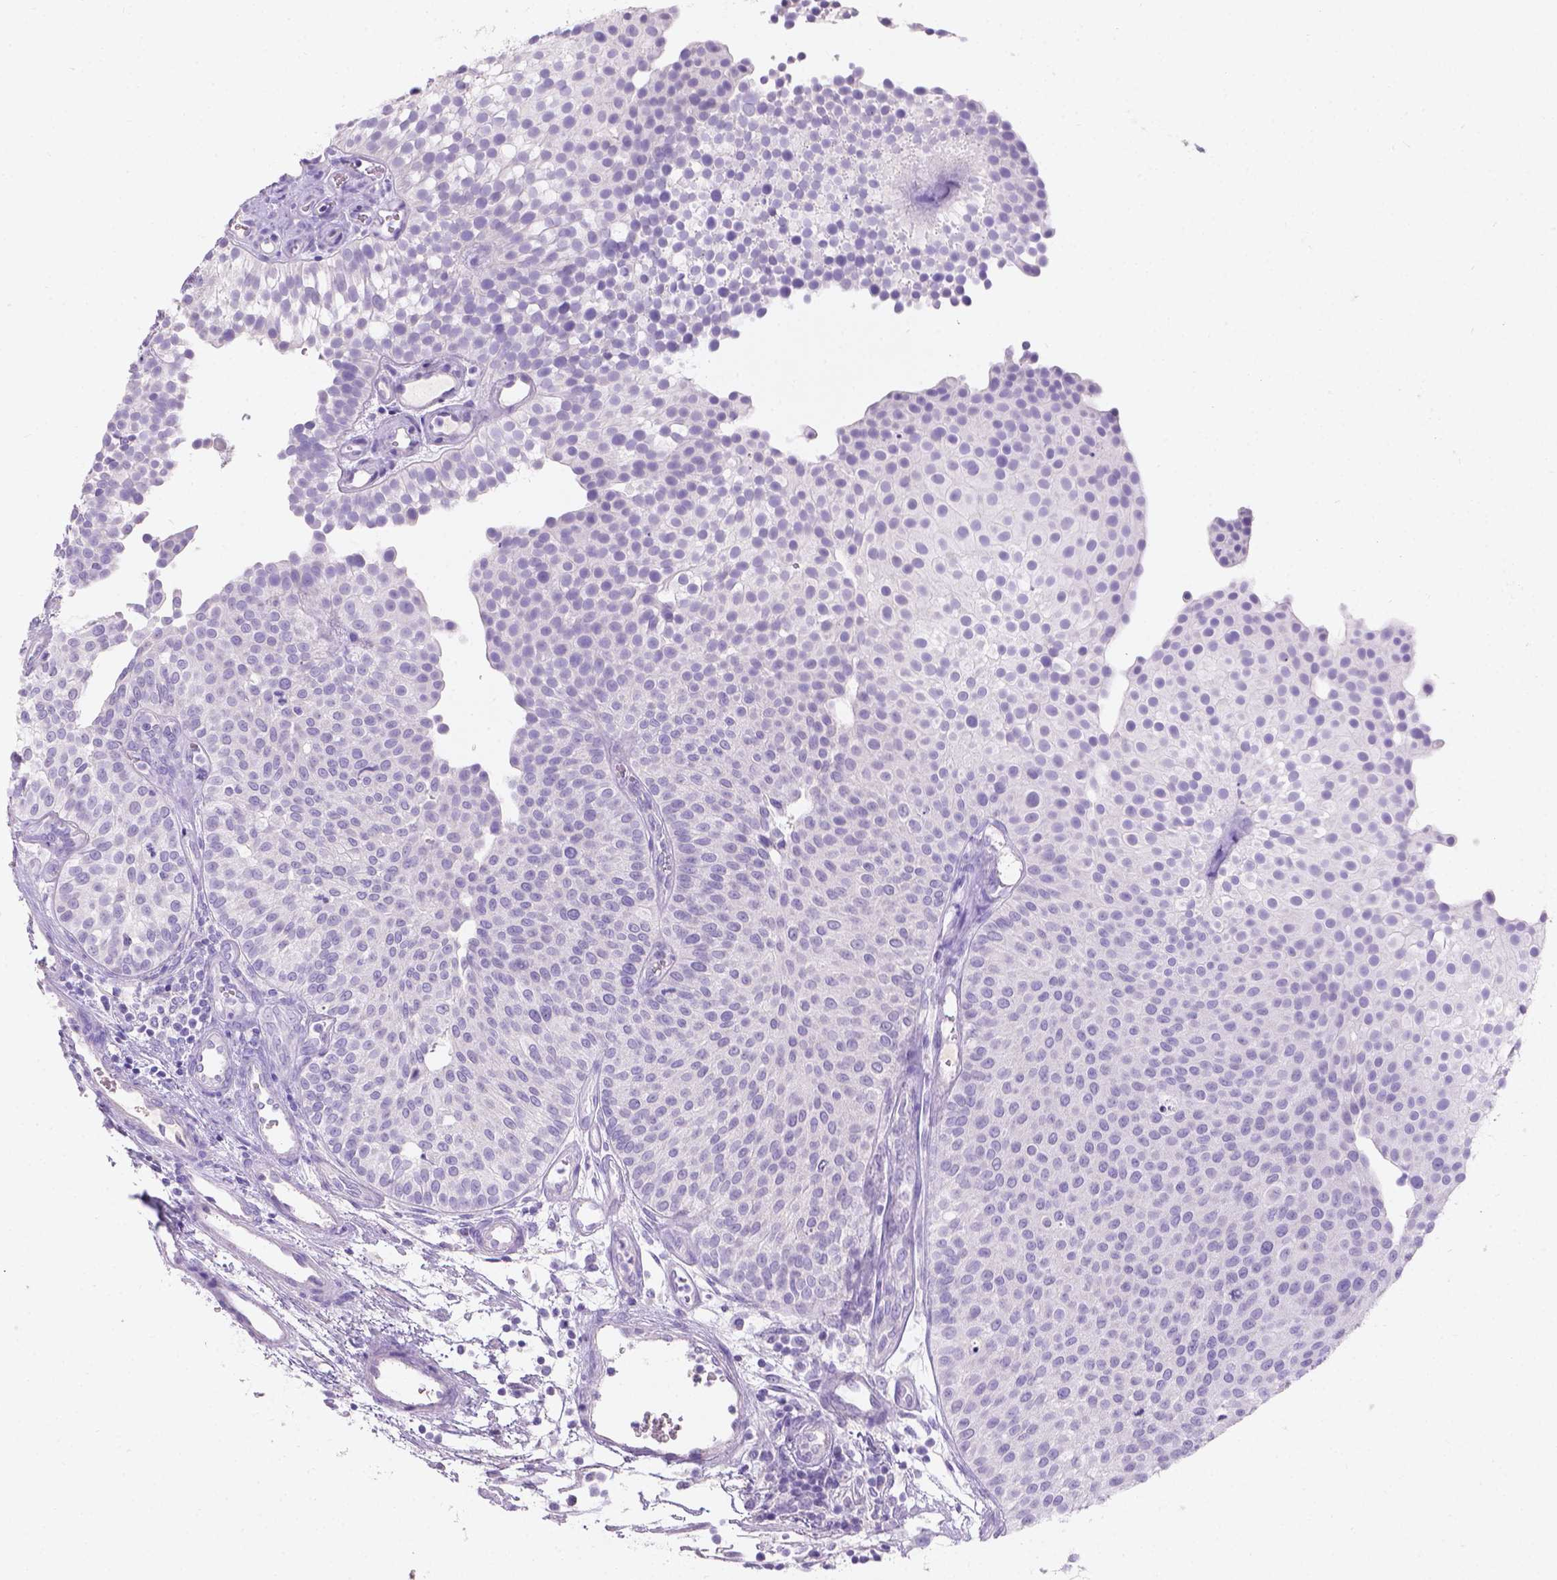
{"staining": {"intensity": "negative", "quantity": "none", "location": "none"}, "tissue": "urothelial cancer", "cell_type": "Tumor cells", "image_type": "cancer", "snomed": [{"axis": "morphology", "description": "Urothelial carcinoma, Low grade"}, {"axis": "topography", "description": "Urinary bladder"}], "caption": "Immunohistochemistry (IHC) of urothelial carcinoma (low-grade) shows no expression in tumor cells.", "gene": "GAL3ST2", "patient": {"sex": "female", "age": 87}}